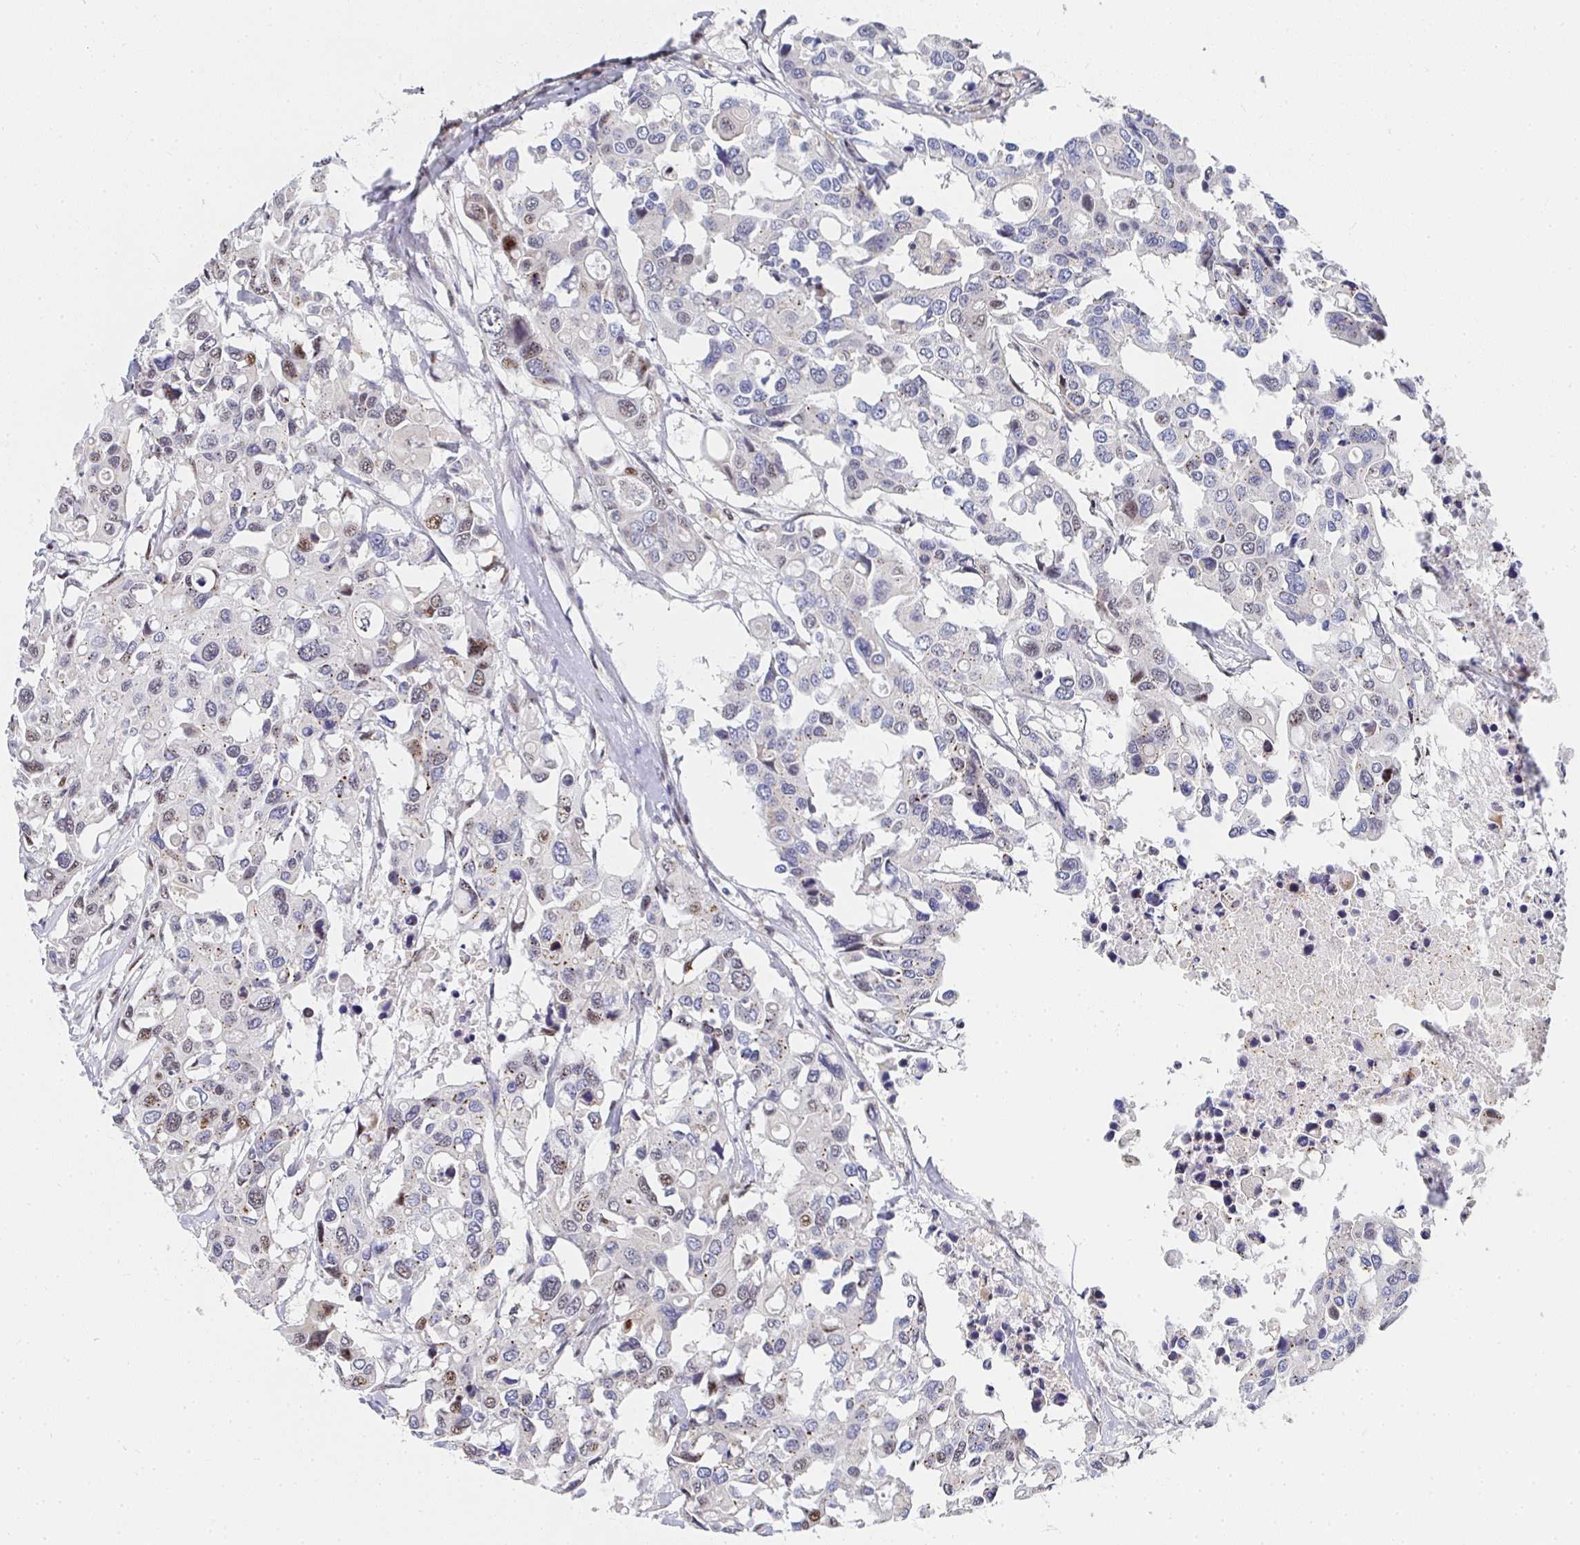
{"staining": {"intensity": "moderate", "quantity": "<25%", "location": "nuclear"}, "tissue": "colorectal cancer", "cell_type": "Tumor cells", "image_type": "cancer", "snomed": [{"axis": "morphology", "description": "Adenocarcinoma, NOS"}, {"axis": "topography", "description": "Colon"}], "caption": "Colorectal cancer tissue shows moderate nuclear positivity in approximately <25% of tumor cells", "gene": "ZIC3", "patient": {"sex": "male", "age": 77}}